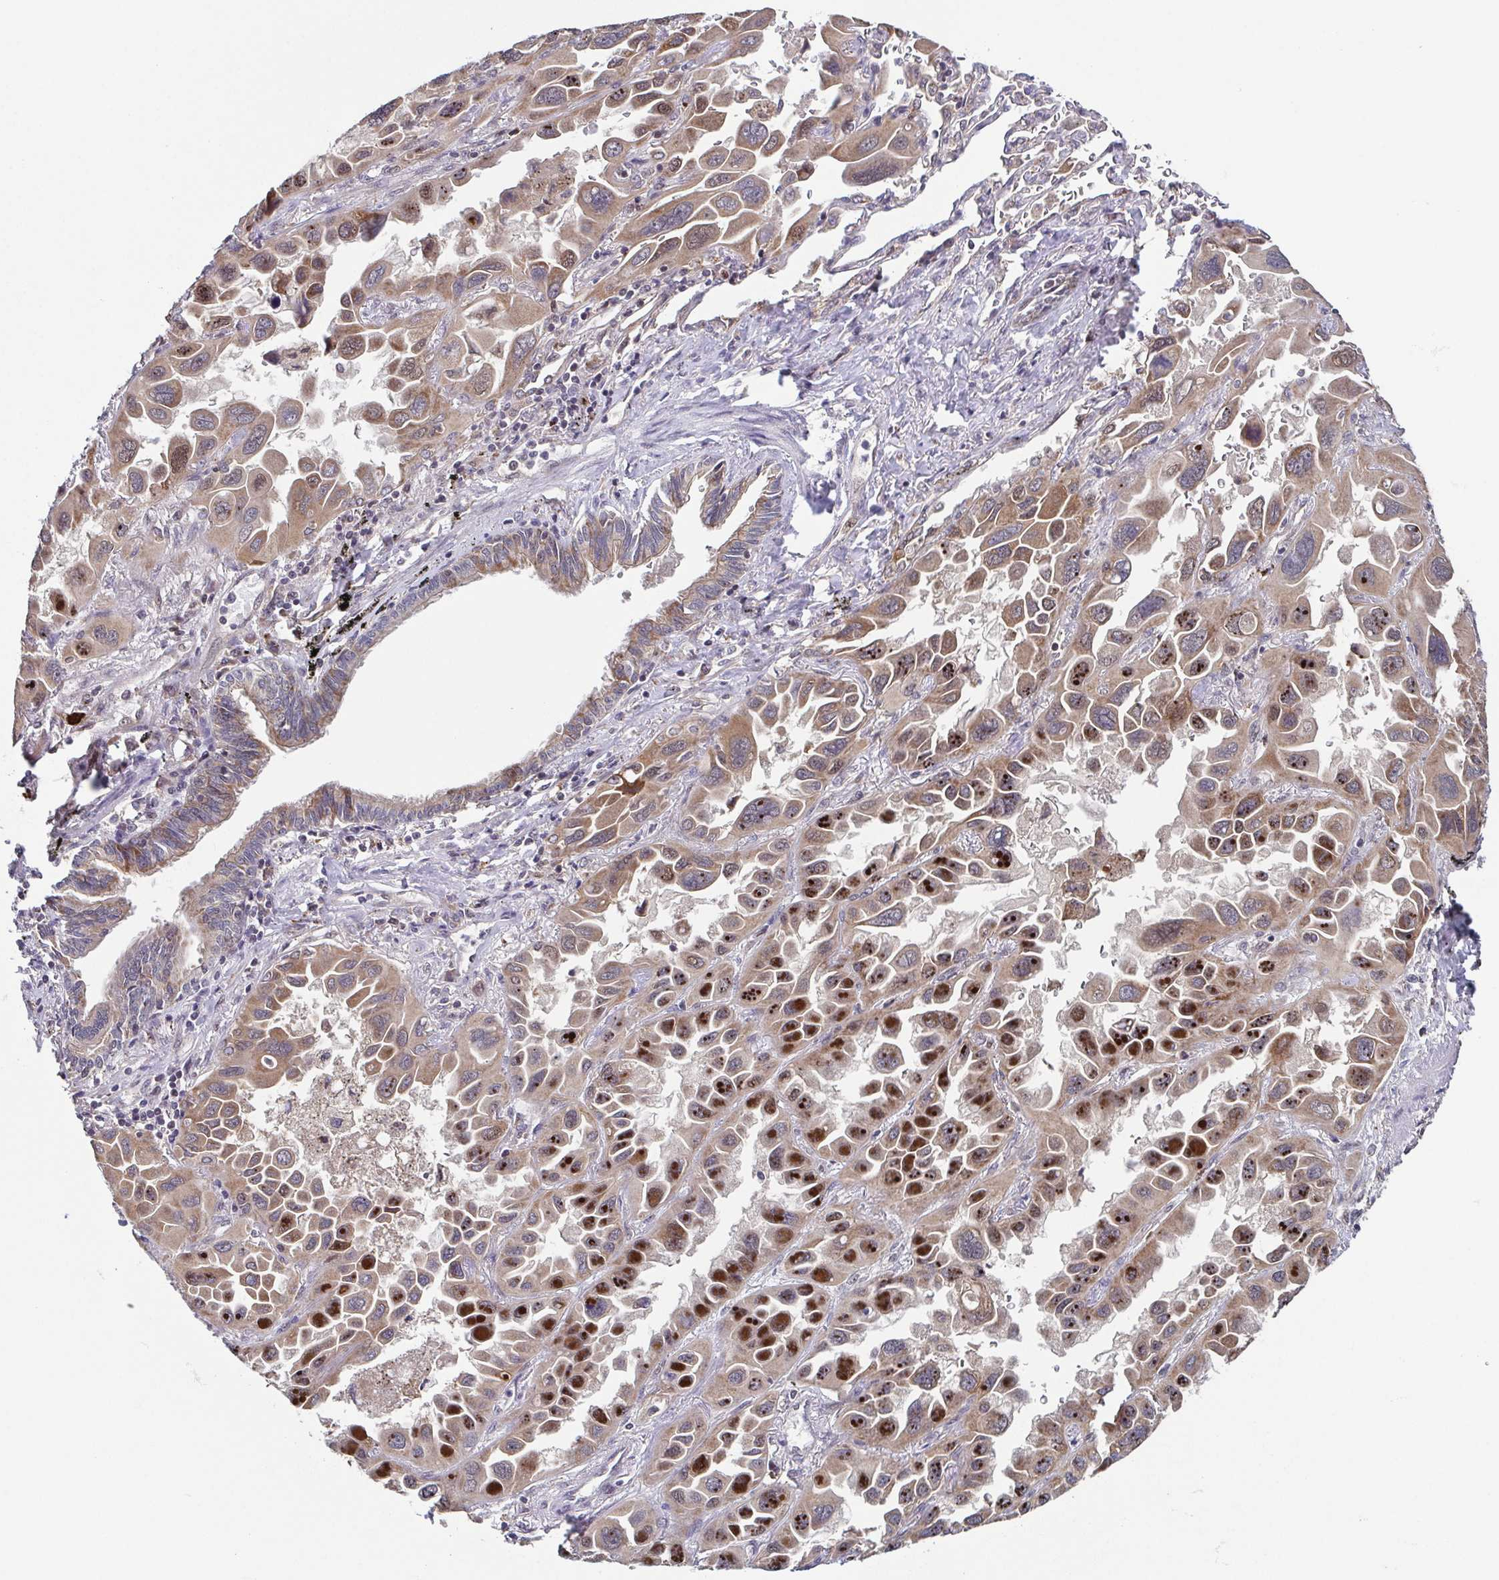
{"staining": {"intensity": "moderate", "quantity": ">75%", "location": "cytoplasmic/membranous"}, "tissue": "lung cancer", "cell_type": "Tumor cells", "image_type": "cancer", "snomed": [{"axis": "morphology", "description": "Adenocarcinoma, NOS"}, {"axis": "topography", "description": "Lung"}], "caption": "Immunohistochemistry photomicrograph of neoplastic tissue: lung cancer (adenocarcinoma) stained using immunohistochemistry (IHC) reveals medium levels of moderate protein expression localized specifically in the cytoplasmic/membranous of tumor cells, appearing as a cytoplasmic/membranous brown color.", "gene": "TTC19", "patient": {"sex": "male", "age": 64}}